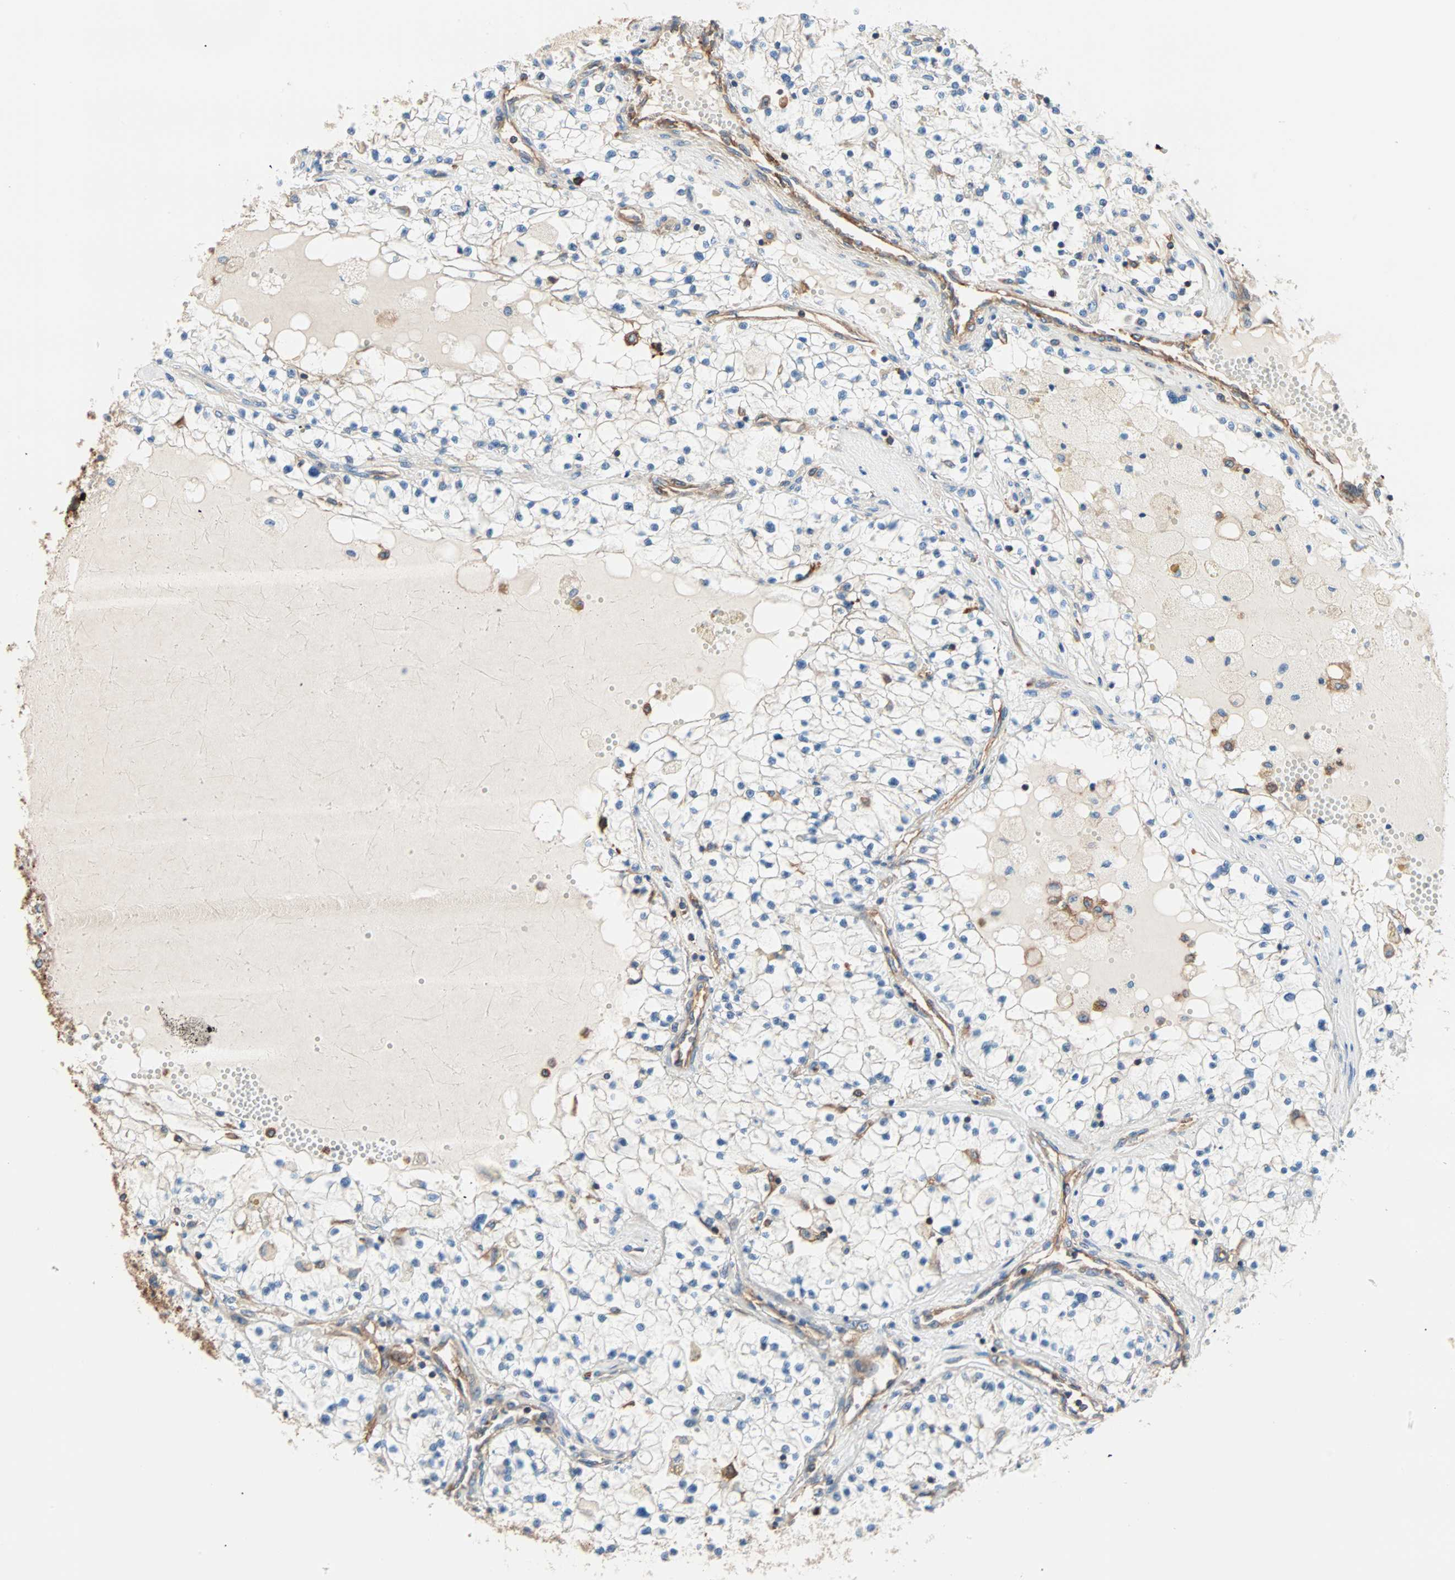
{"staining": {"intensity": "weak", "quantity": "25%-75%", "location": "cytoplasmic/membranous"}, "tissue": "renal cancer", "cell_type": "Tumor cells", "image_type": "cancer", "snomed": [{"axis": "morphology", "description": "Adenocarcinoma, NOS"}, {"axis": "topography", "description": "Kidney"}], "caption": "Immunohistochemistry (IHC) histopathology image of renal adenocarcinoma stained for a protein (brown), which displays low levels of weak cytoplasmic/membranous staining in about 25%-75% of tumor cells.", "gene": "EEF2", "patient": {"sex": "male", "age": 68}}